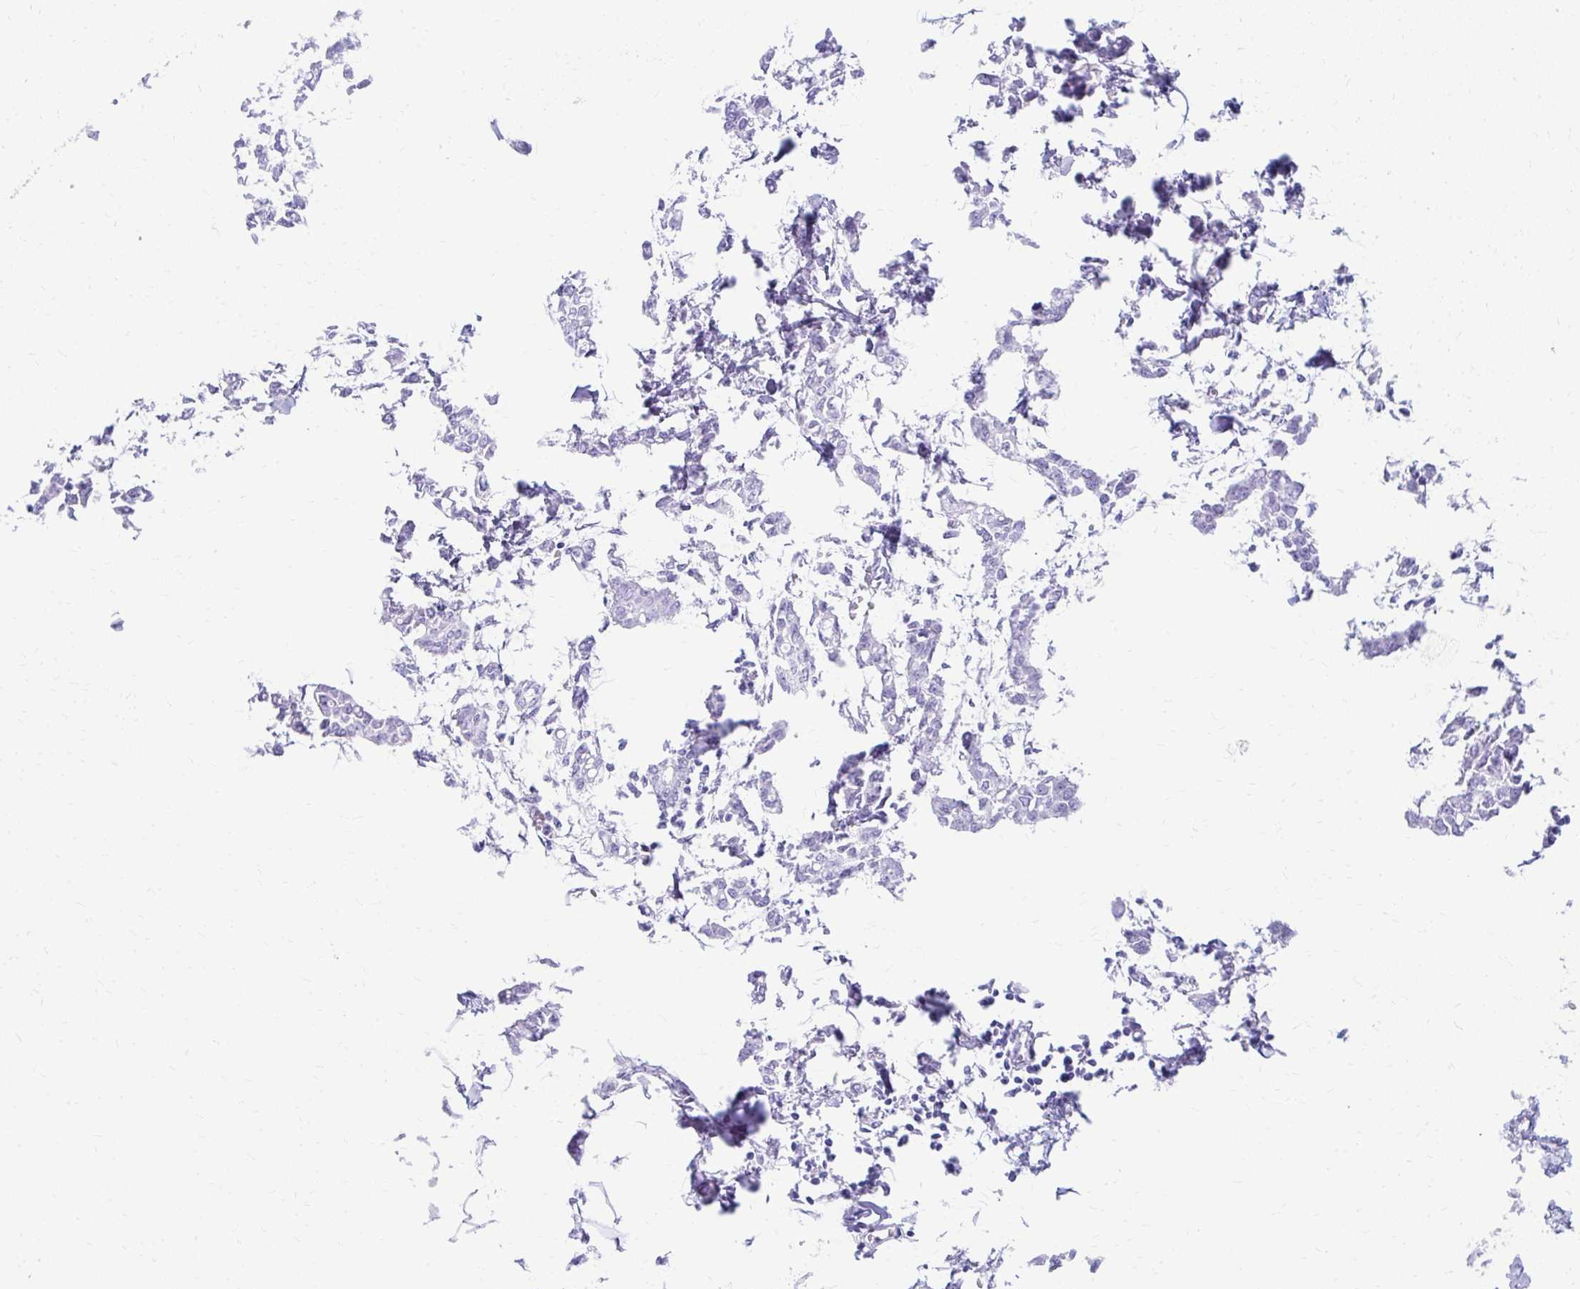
{"staining": {"intensity": "negative", "quantity": "none", "location": "none"}, "tissue": "breast cancer", "cell_type": "Tumor cells", "image_type": "cancer", "snomed": [{"axis": "morphology", "description": "Duct carcinoma"}, {"axis": "topography", "description": "Breast"}], "caption": "An immunohistochemistry (IHC) histopathology image of invasive ductal carcinoma (breast) is shown. There is no staining in tumor cells of invasive ductal carcinoma (breast).", "gene": "NSG2", "patient": {"sex": "female", "age": 41}}